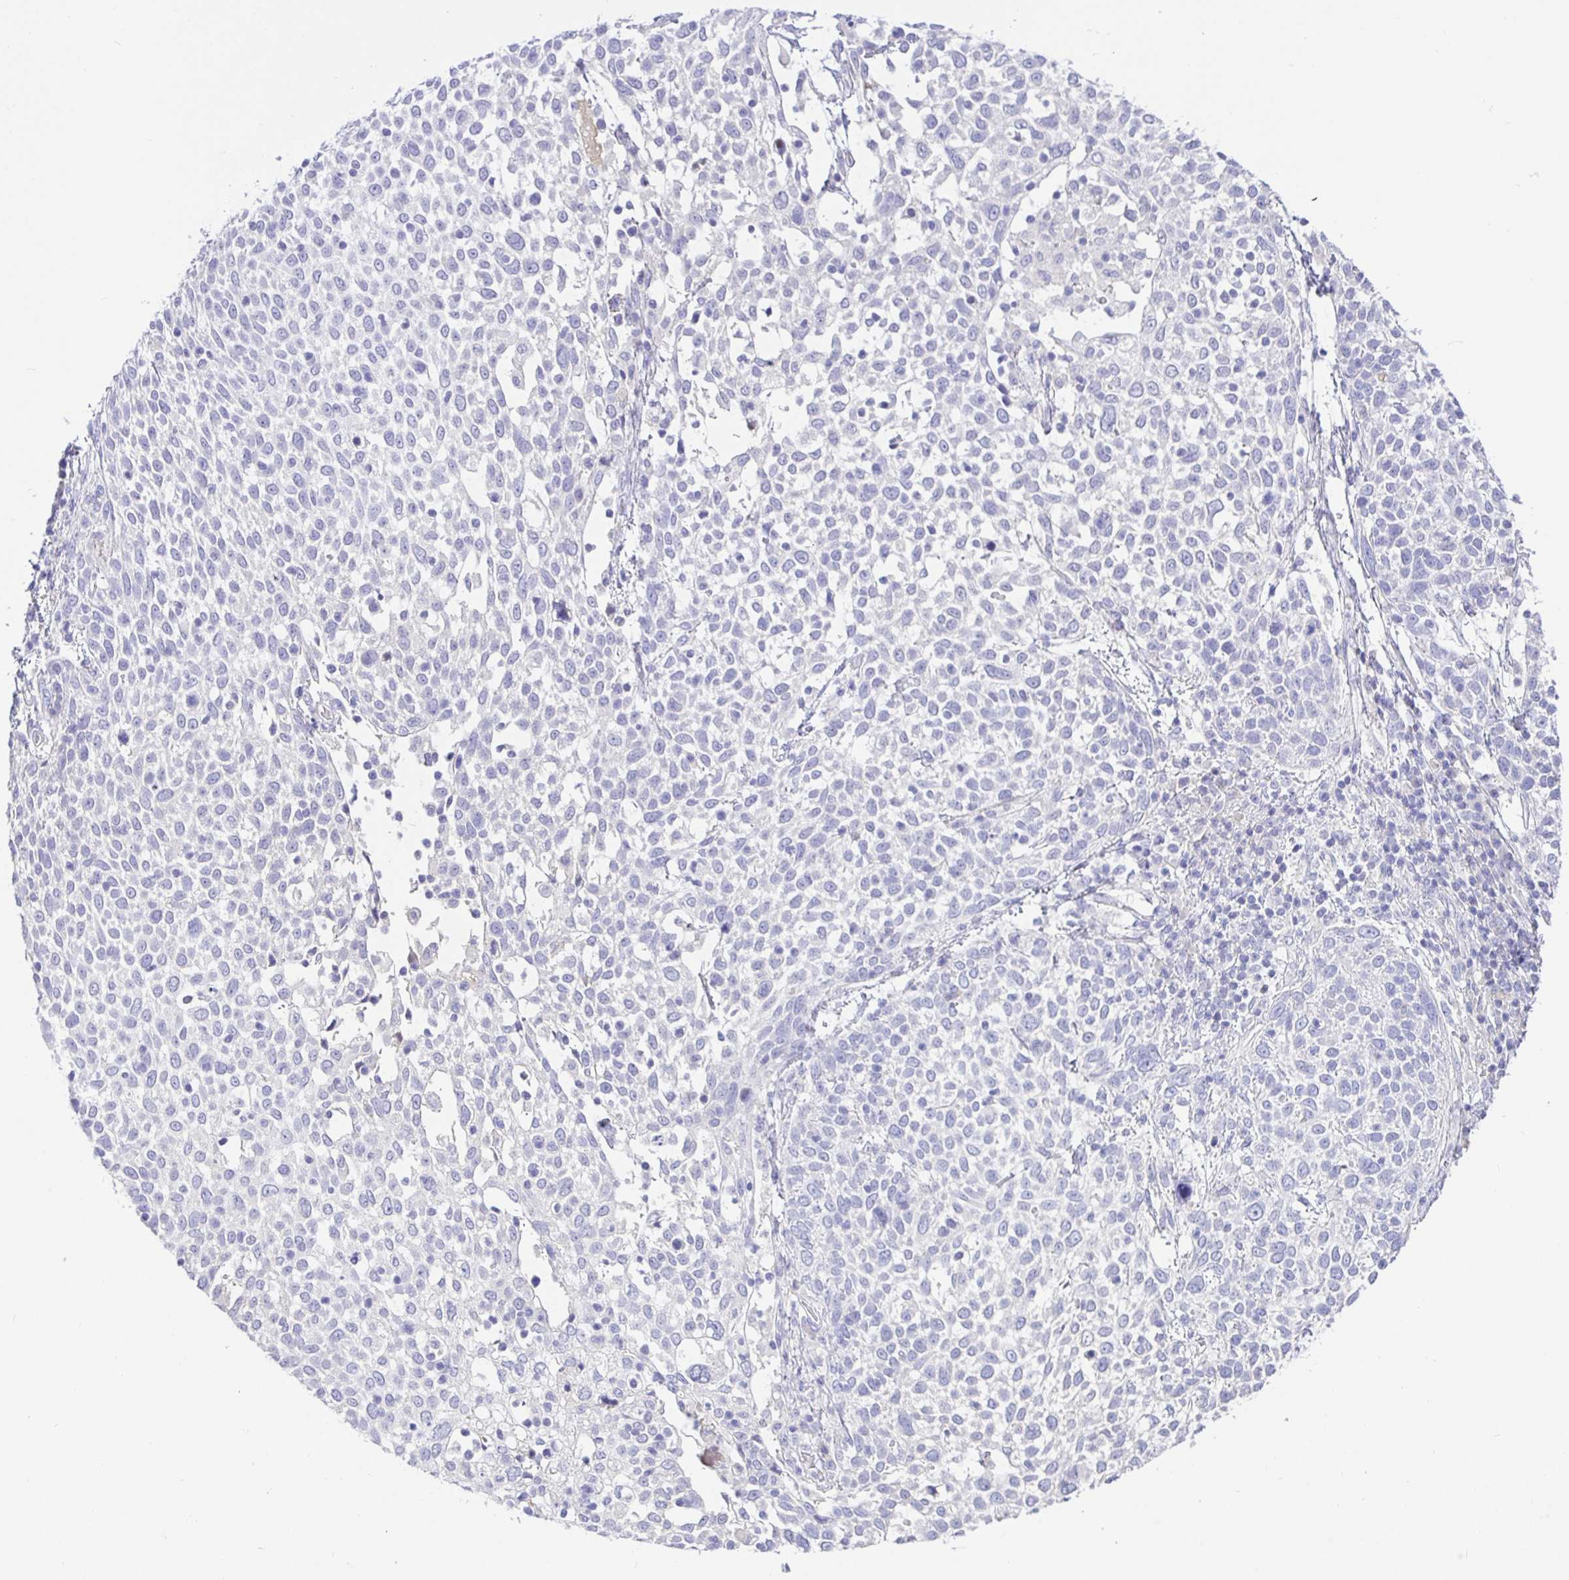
{"staining": {"intensity": "negative", "quantity": "none", "location": "none"}, "tissue": "cervical cancer", "cell_type": "Tumor cells", "image_type": "cancer", "snomed": [{"axis": "morphology", "description": "Squamous cell carcinoma, NOS"}, {"axis": "topography", "description": "Cervix"}], "caption": "An immunohistochemistry (IHC) image of cervical cancer (squamous cell carcinoma) is shown. There is no staining in tumor cells of cervical cancer (squamous cell carcinoma).", "gene": "TPTE", "patient": {"sex": "female", "age": 61}}